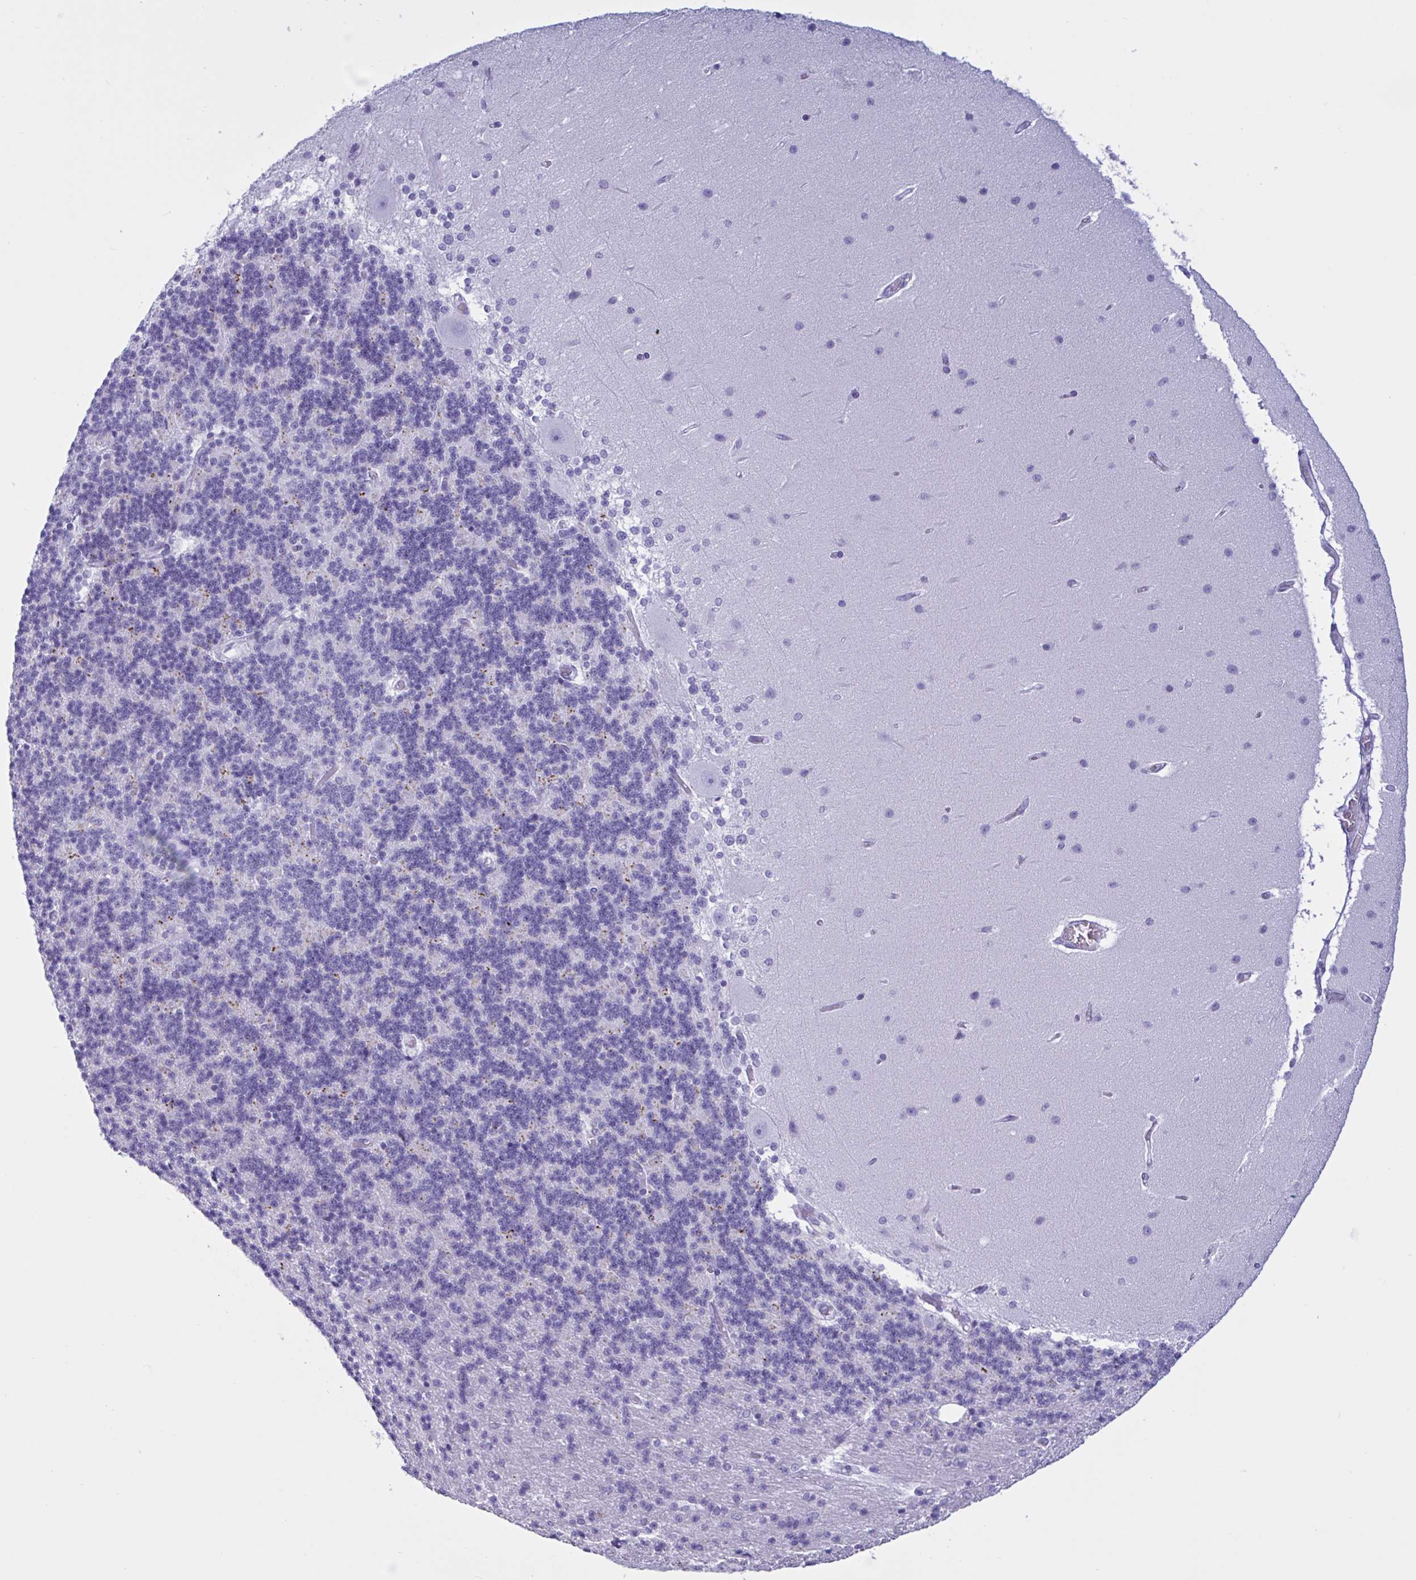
{"staining": {"intensity": "negative", "quantity": "none", "location": "none"}, "tissue": "cerebellum", "cell_type": "Cells in granular layer", "image_type": "normal", "snomed": [{"axis": "morphology", "description": "Normal tissue, NOS"}, {"axis": "topography", "description": "Cerebellum"}], "caption": "A high-resolution photomicrograph shows IHC staining of normal cerebellum, which demonstrates no significant expression in cells in granular layer.", "gene": "MRGPRG", "patient": {"sex": "female", "age": 54}}